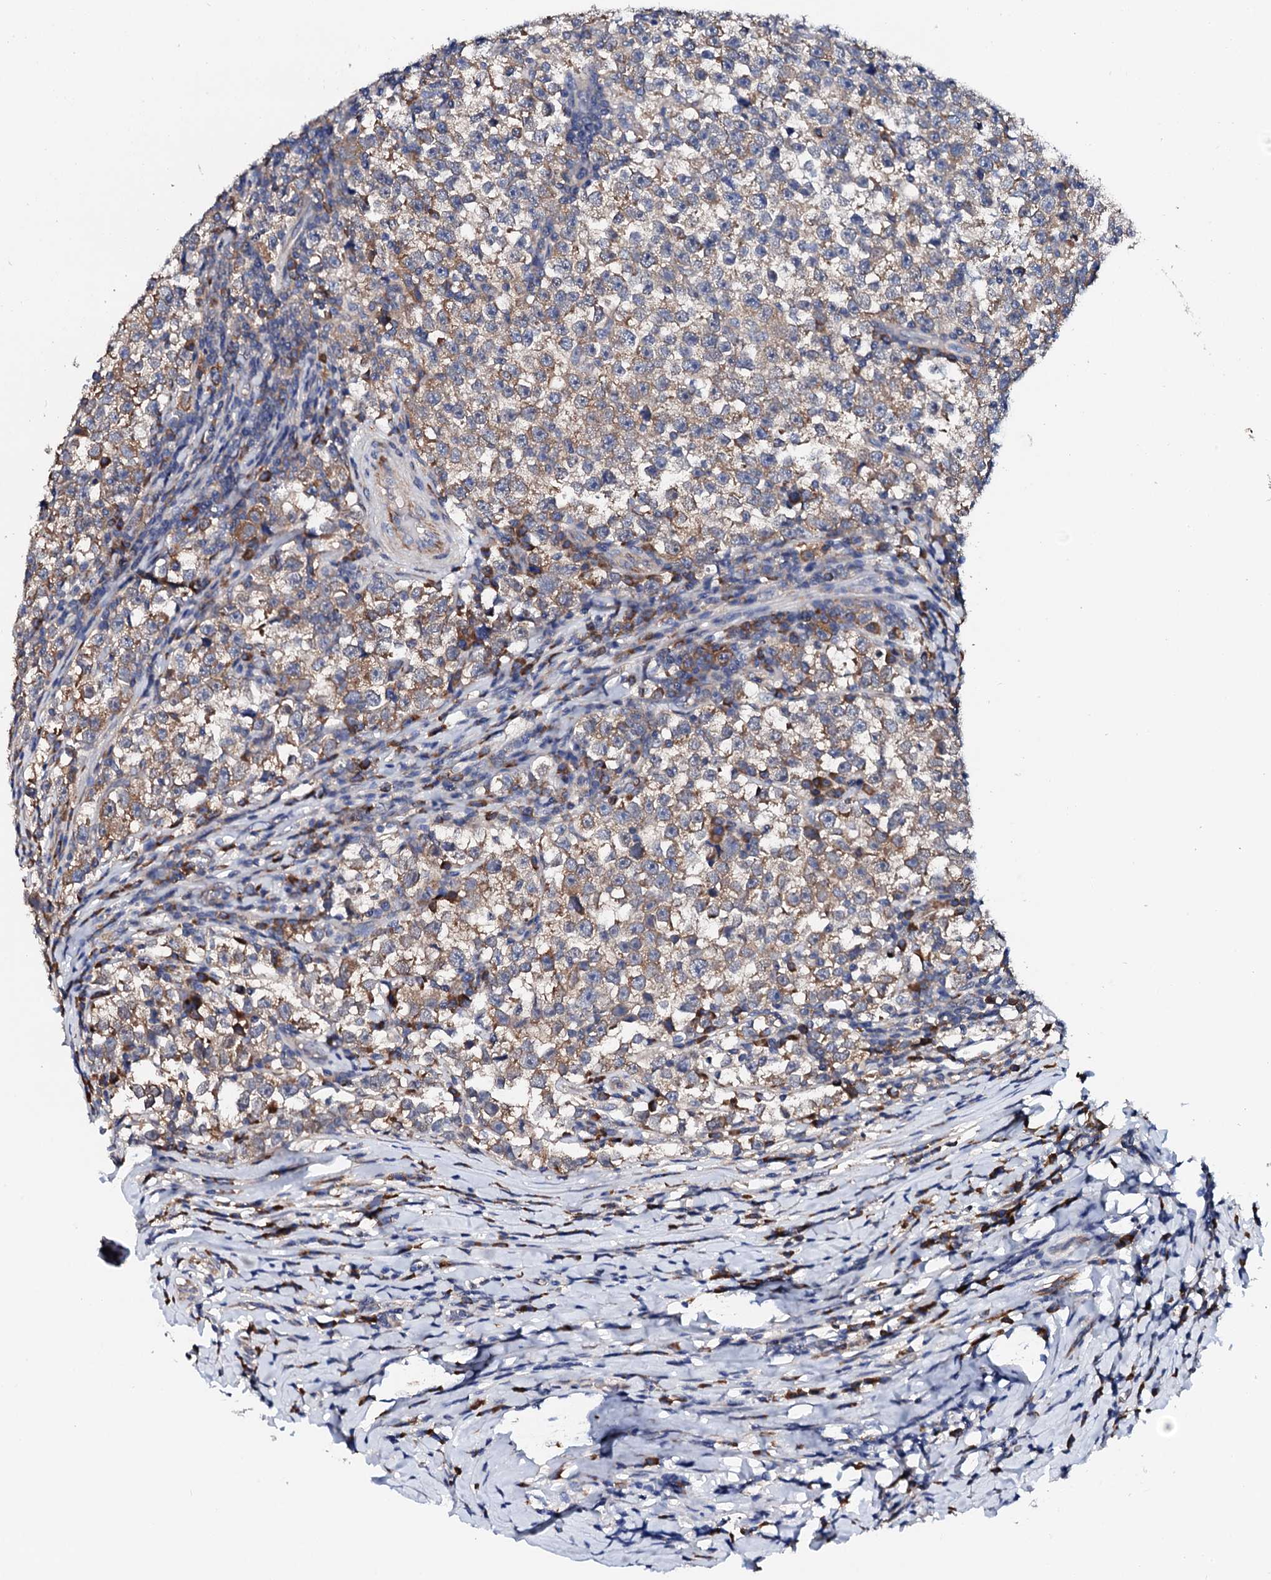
{"staining": {"intensity": "moderate", "quantity": ">75%", "location": "cytoplasmic/membranous"}, "tissue": "testis cancer", "cell_type": "Tumor cells", "image_type": "cancer", "snomed": [{"axis": "morphology", "description": "Normal tissue, NOS"}, {"axis": "morphology", "description": "Seminoma, NOS"}, {"axis": "topography", "description": "Testis"}], "caption": "Protein expression analysis of testis seminoma reveals moderate cytoplasmic/membranous expression in approximately >75% of tumor cells.", "gene": "NUP58", "patient": {"sex": "male", "age": 43}}